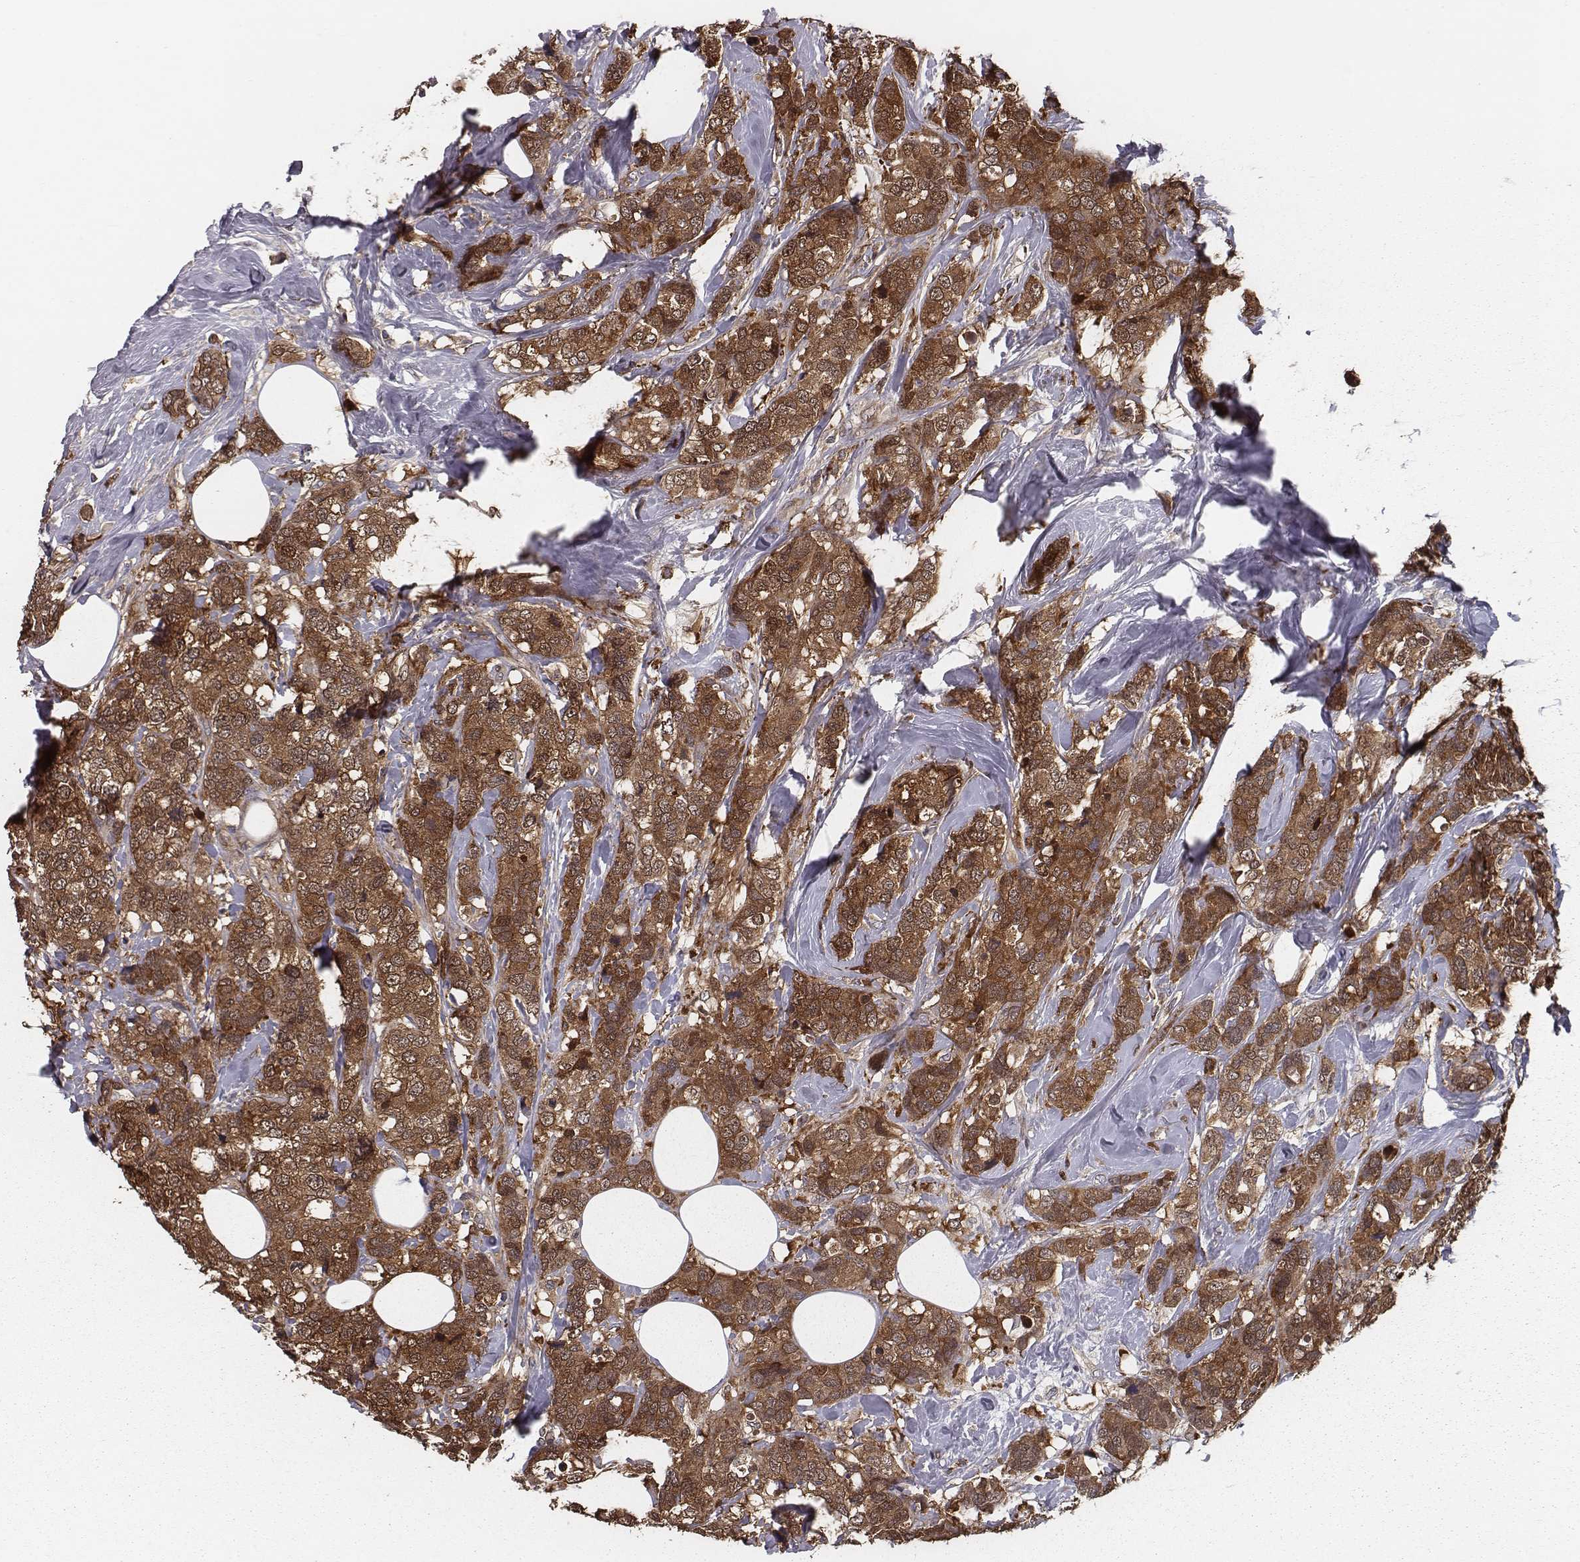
{"staining": {"intensity": "strong", "quantity": ">75%", "location": "cytoplasmic/membranous"}, "tissue": "breast cancer", "cell_type": "Tumor cells", "image_type": "cancer", "snomed": [{"axis": "morphology", "description": "Lobular carcinoma"}, {"axis": "topography", "description": "Breast"}], "caption": "This micrograph exhibits immunohistochemistry (IHC) staining of breast cancer (lobular carcinoma), with high strong cytoplasmic/membranous staining in approximately >75% of tumor cells.", "gene": "ISYNA1", "patient": {"sex": "female", "age": 59}}